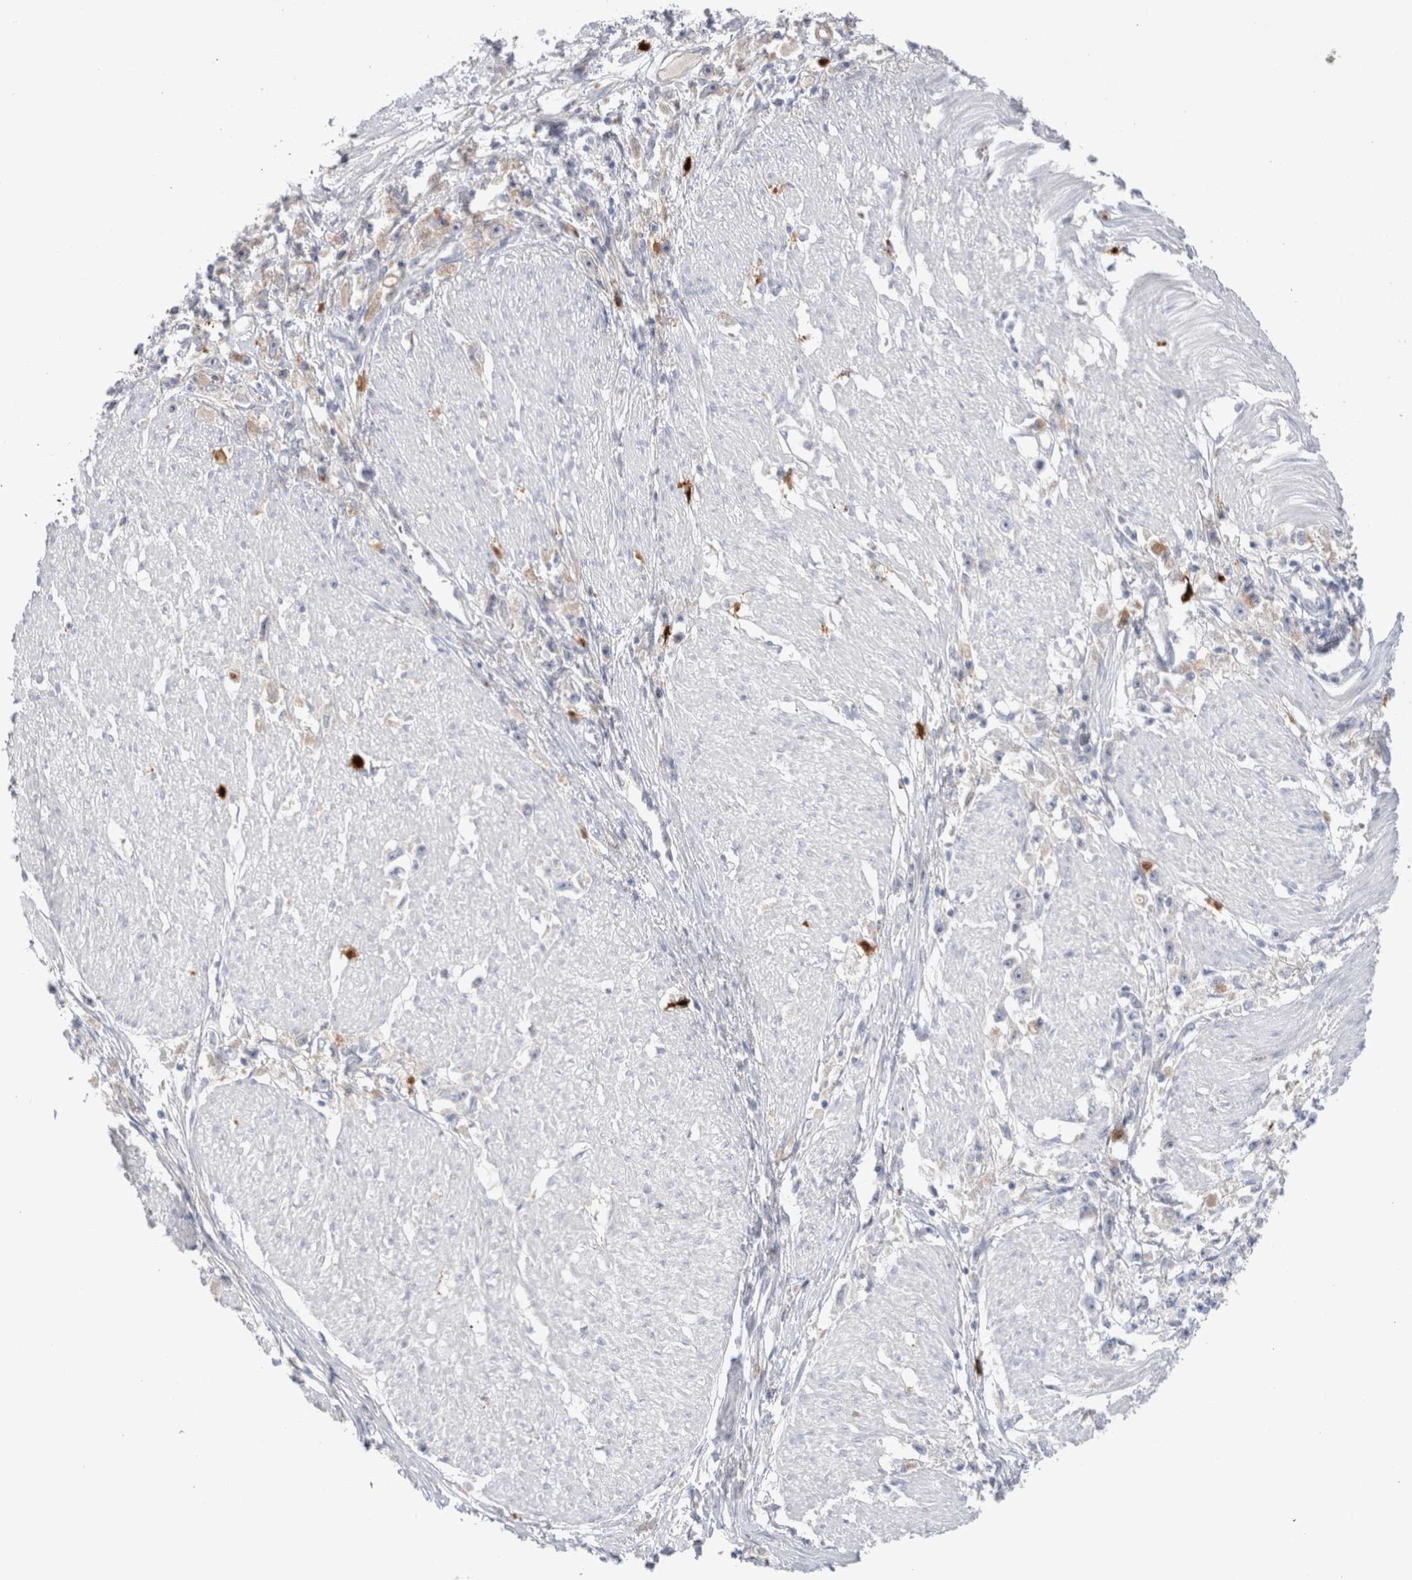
{"staining": {"intensity": "negative", "quantity": "none", "location": "none"}, "tissue": "stomach cancer", "cell_type": "Tumor cells", "image_type": "cancer", "snomed": [{"axis": "morphology", "description": "Adenocarcinoma, NOS"}, {"axis": "topography", "description": "Stomach"}], "caption": "Stomach cancer stained for a protein using immunohistochemistry exhibits no expression tumor cells.", "gene": "HPGDS", "patient": {"sex": "female", "age": 59}}